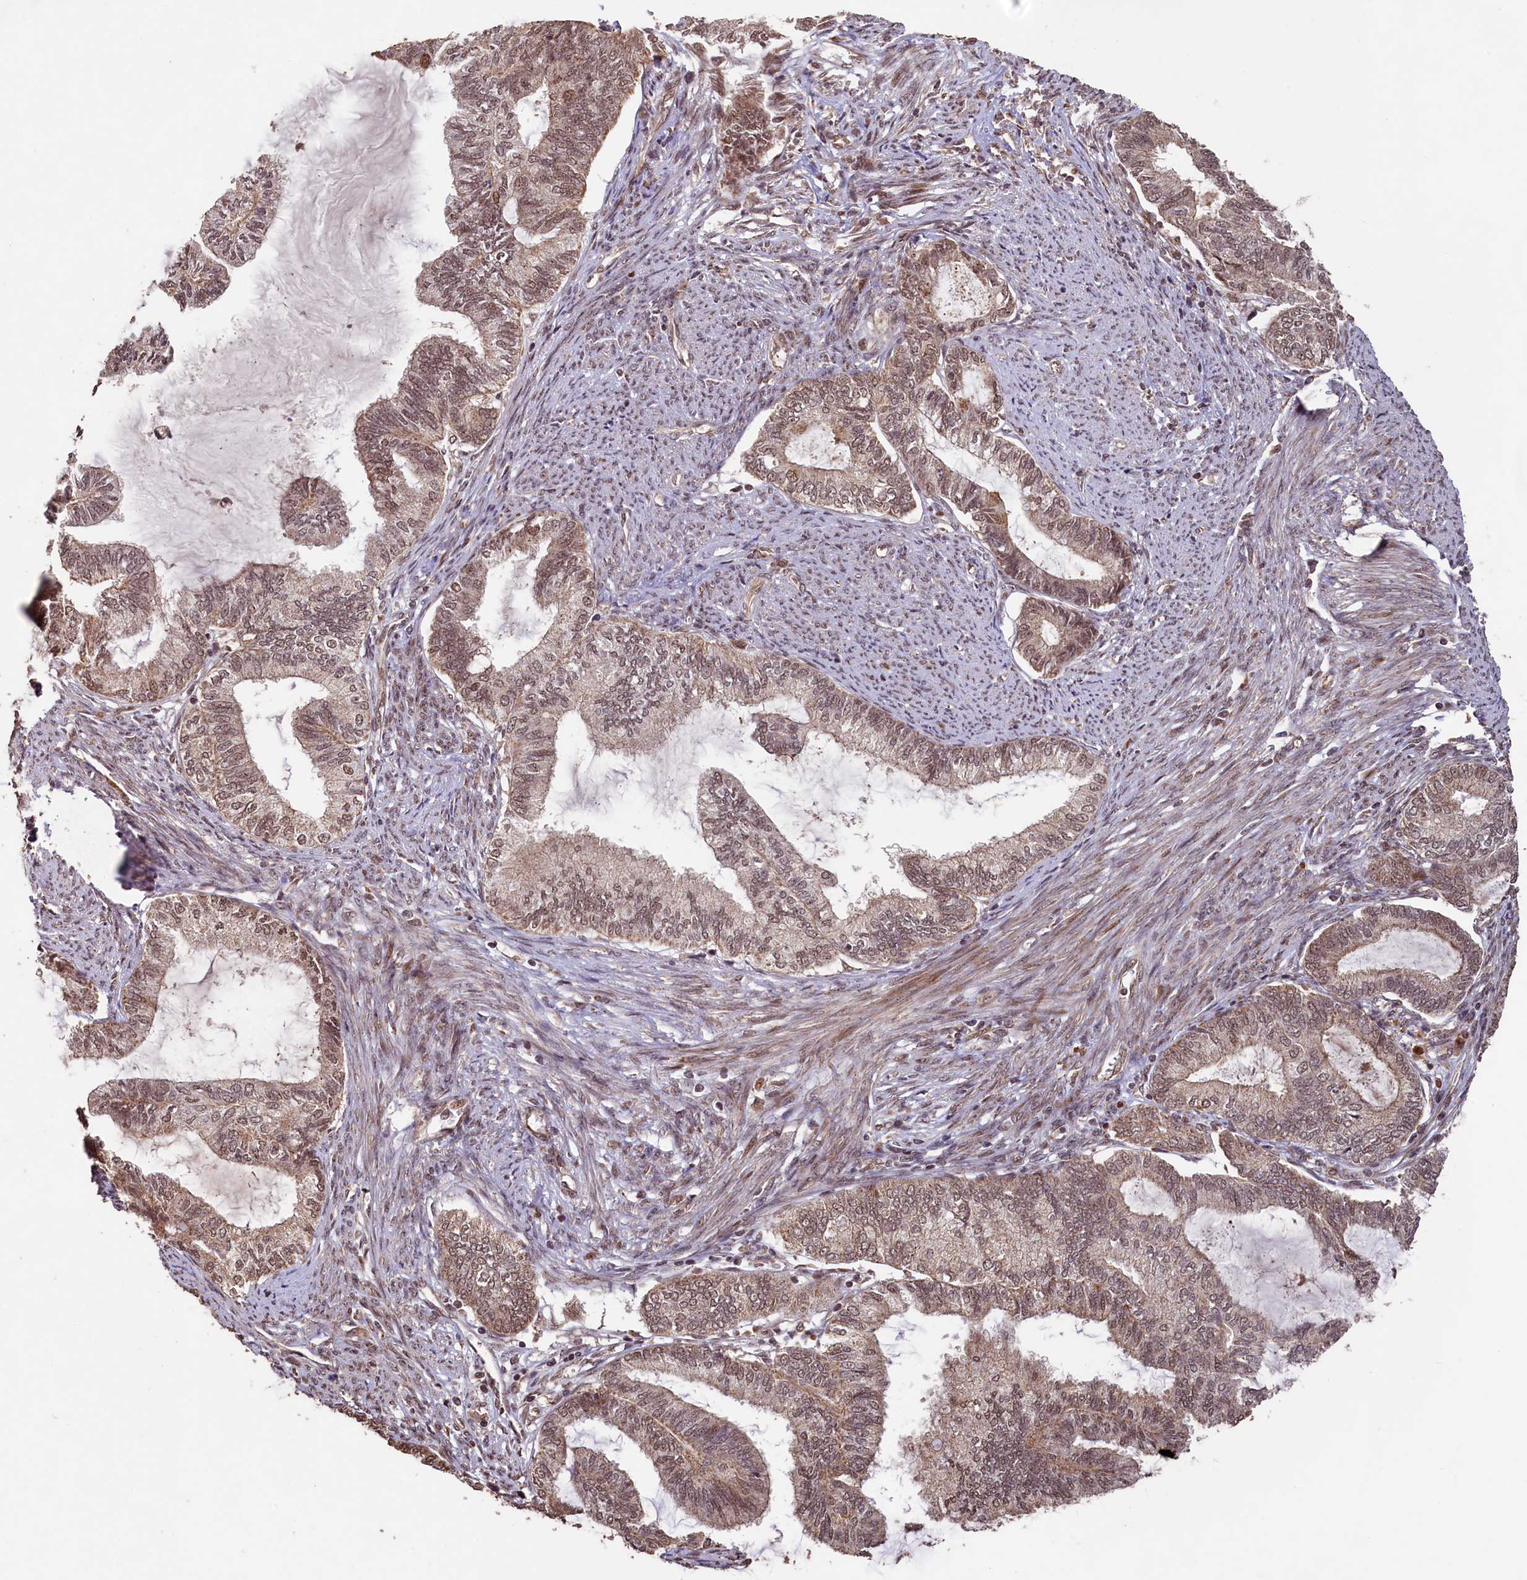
{"staining": {"intensity": "moderate", "quantity": ">75%", "location": "cytoplasmic/membranous,nuclear"}, "tissue": "endometrial cancer", "cell_type": "Tumor cells", "image_type": "cancer", "snomed": [{"axis": "morphology", "description": "Adenocarcinoma, NOS"}, {"axis": "topography", "description": "Endometrium"}], "caption": "This is a micrograph of immunohistochemistry (IHC) staining of endometrial adenocarcinoma, which shows moderate positivity in the cytoplasmic/membranous and nuclear of tumor cells.", "gene": "SHPRH", "patient": {"sex": "female", "age": 86}}